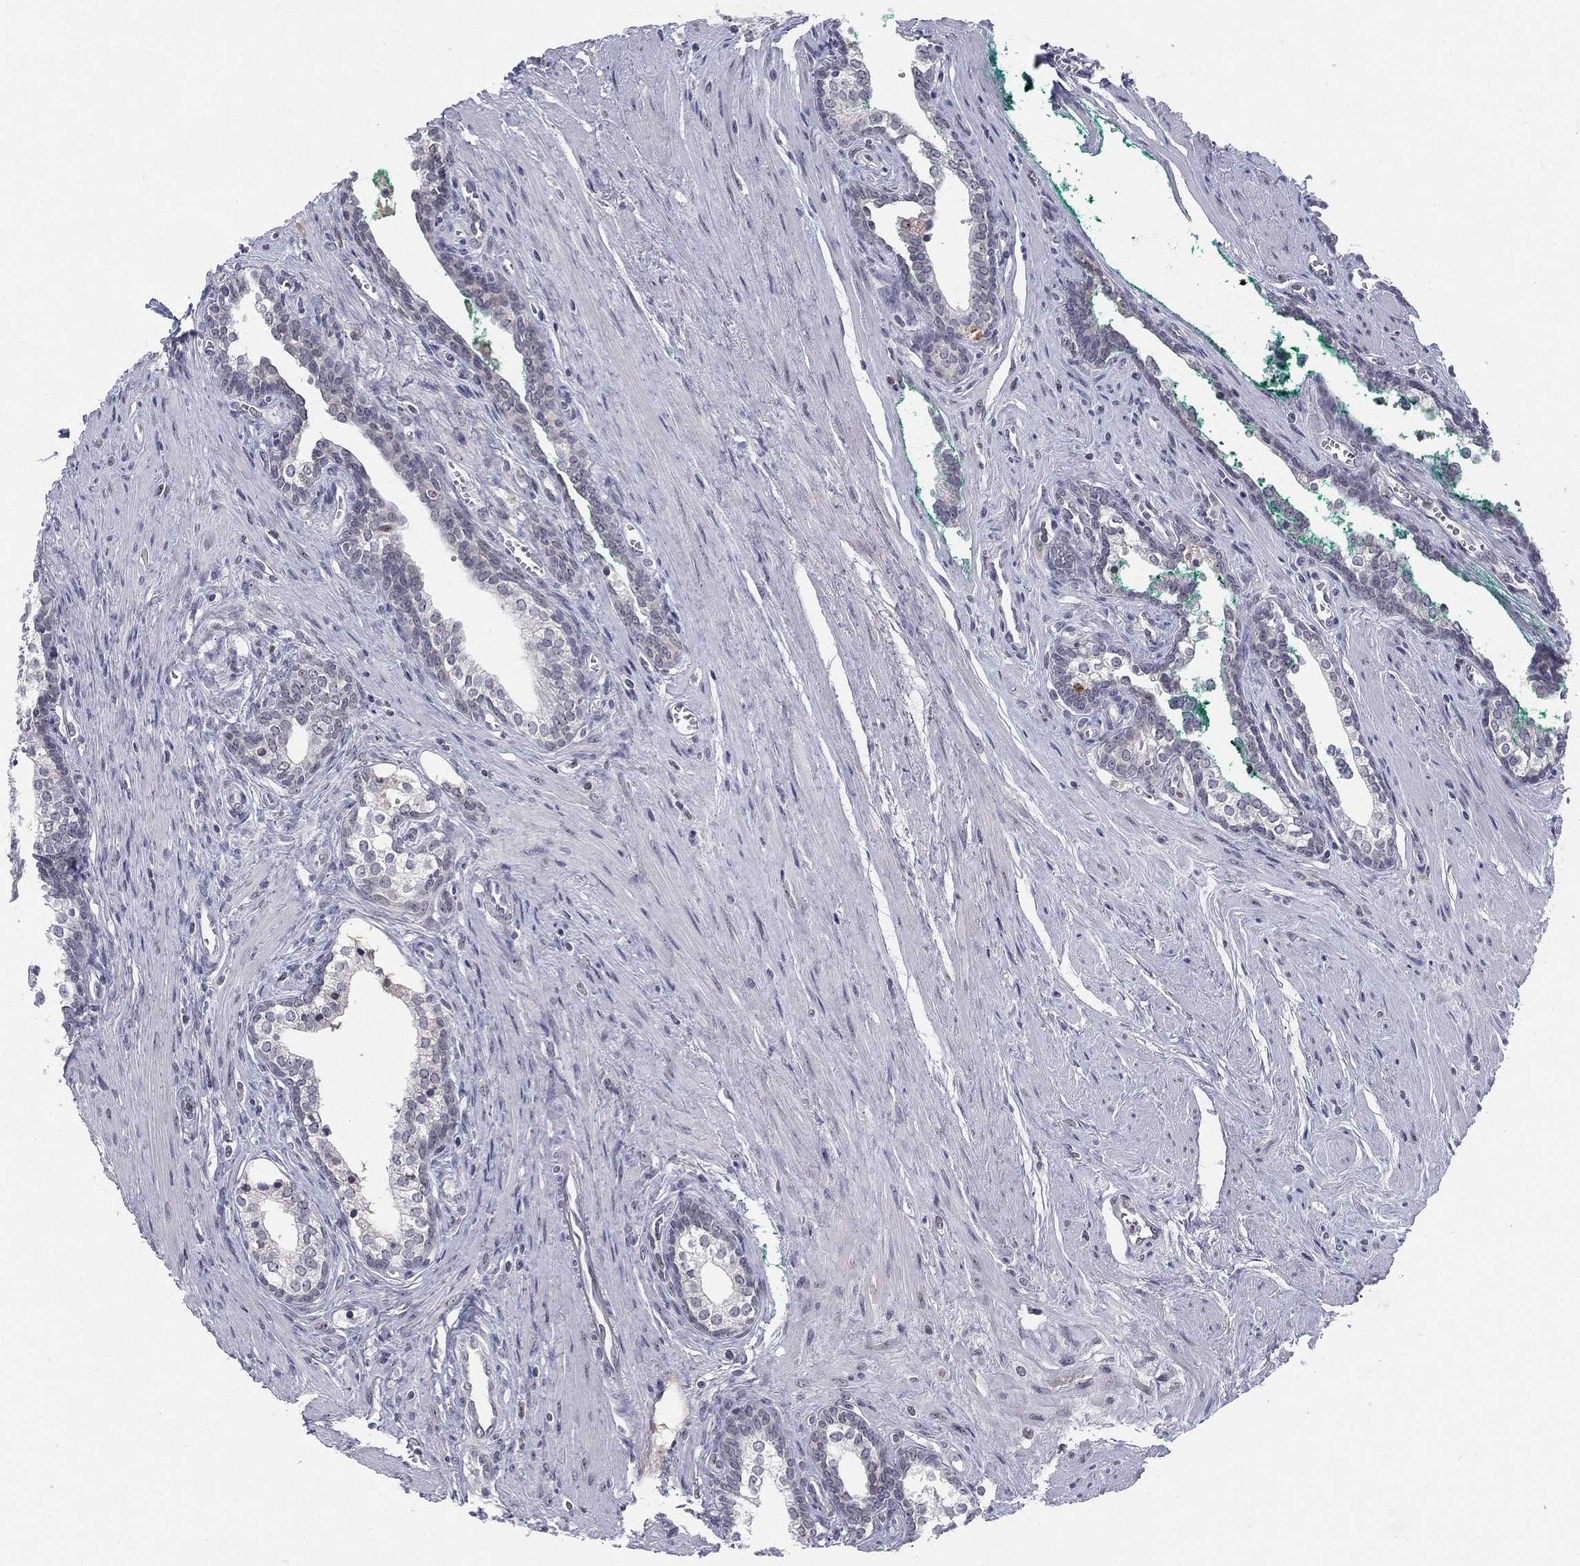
{"staining": {"intensity": "negative", "quantity": "none", "location": "none"}, "tissue": "prostate cancer", "cell_type": "Tumor cells", "image_type": "cancer", "snomed": [{"axis": "morphology", "description": "Adenocarcinoma, NOS"}, {"axis": "morphology", "description": "Adenocarcinoma, High grade"}, {"axis": "topography", "description": "Prostate"}], "caption": "The image exhibits no significant expression in tumor cells of prostate high-grade adenocarcinoma.", "gene": "MS4A8", "patient": {"sex": "male", "age": 61}}